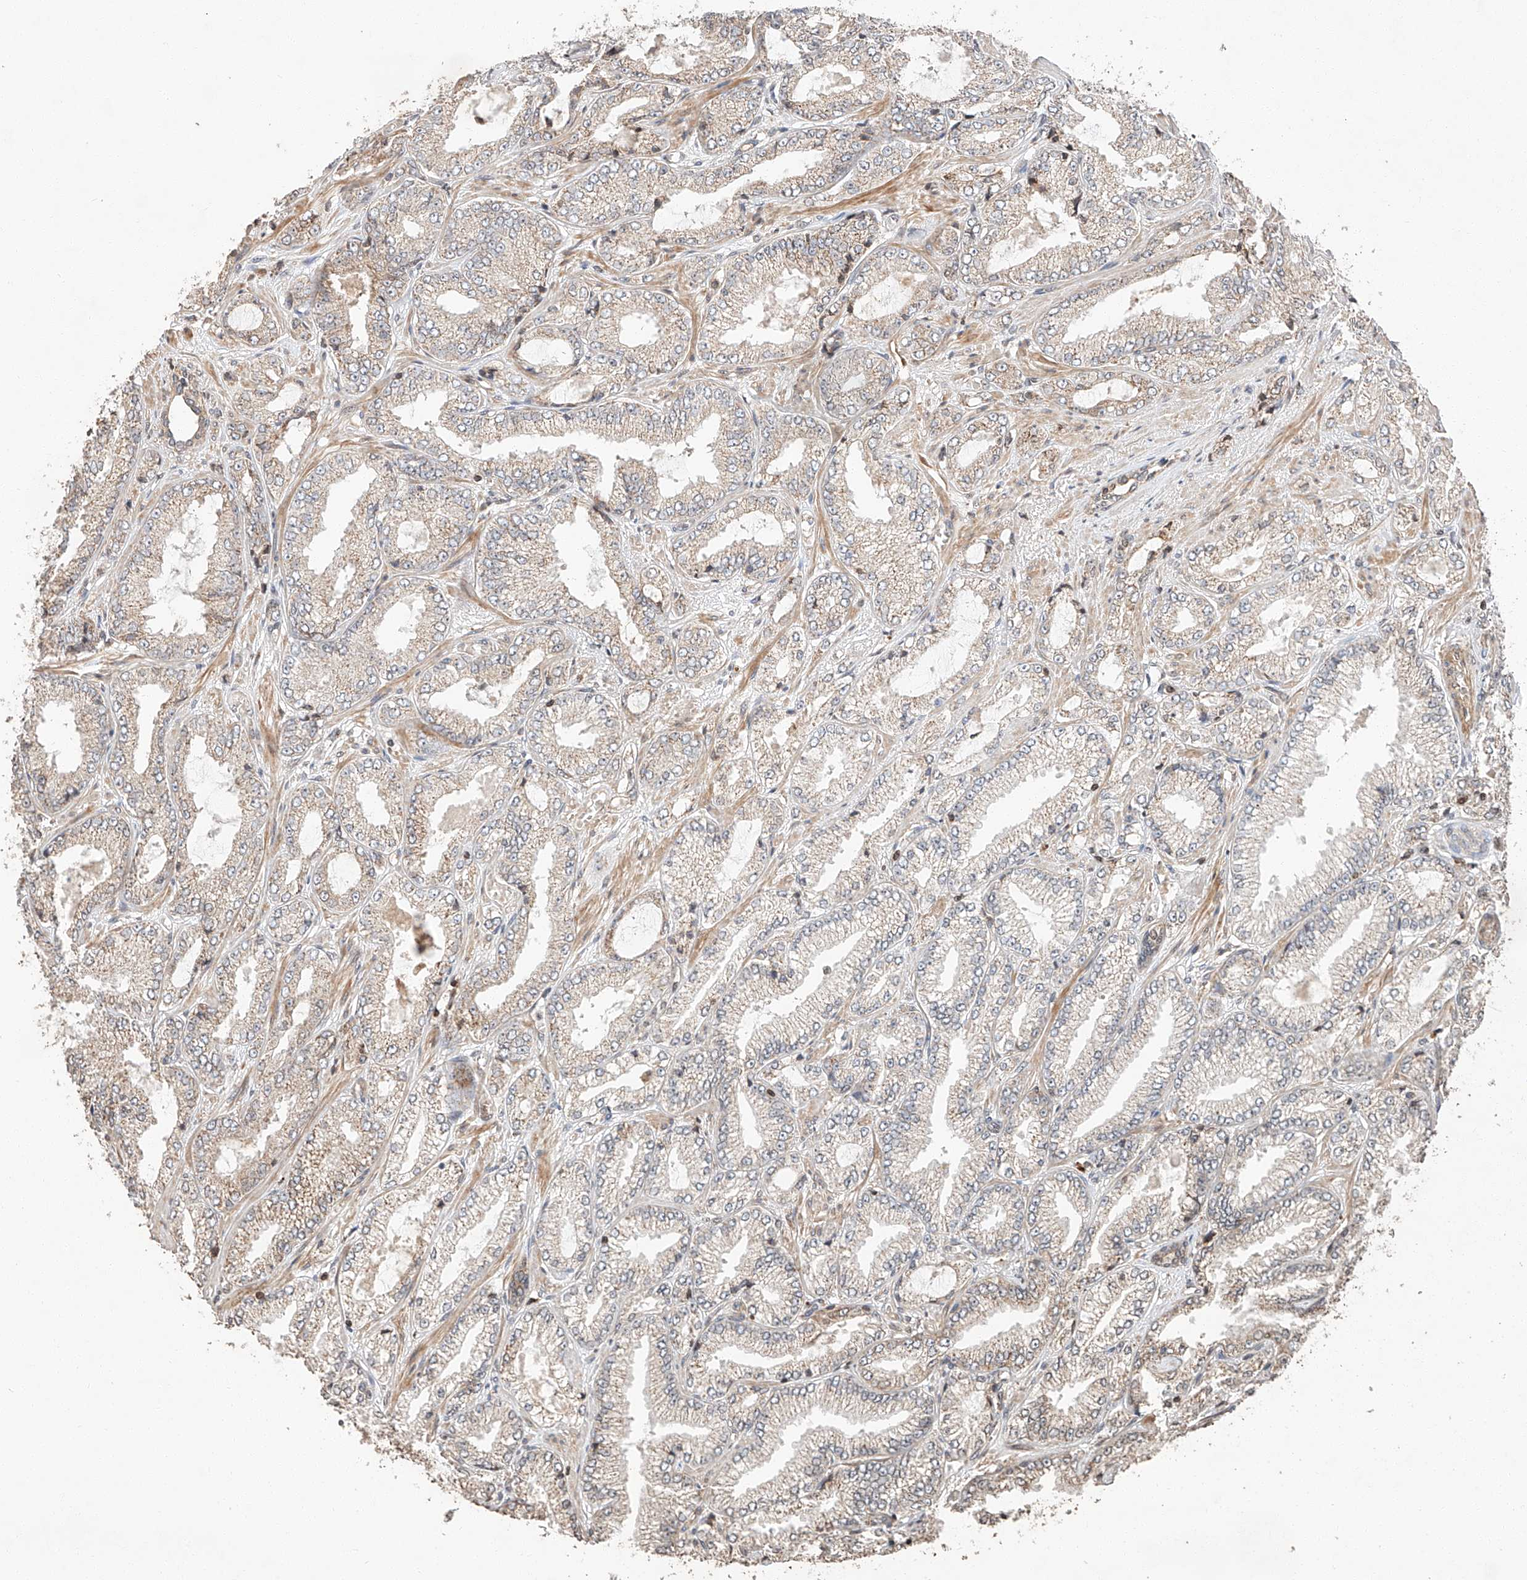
{"staining": {"intensity": "moderate", "quantity": "25%-75%", "location": "cytoplasmic/membranous"}, "tissue": "prostate cancer", "cell_type": "Tumor cells", "image_type": "cancer", "snomed": [{"axis": "morphology", "description": "Adenocarcinoma, High grade"}, {"axis": "topography", "description": "Prostate"}], "caption": "This histopathology image displays immunohistochemistry staining of human high-grade adenocarcinoma (prostate), with medium moderate cytoplasmic/membranous staining in approximately 25%-75% of tumor cells.", "gene": "ARHGAP33", "patient": {"sex": "male", "age": 71}}